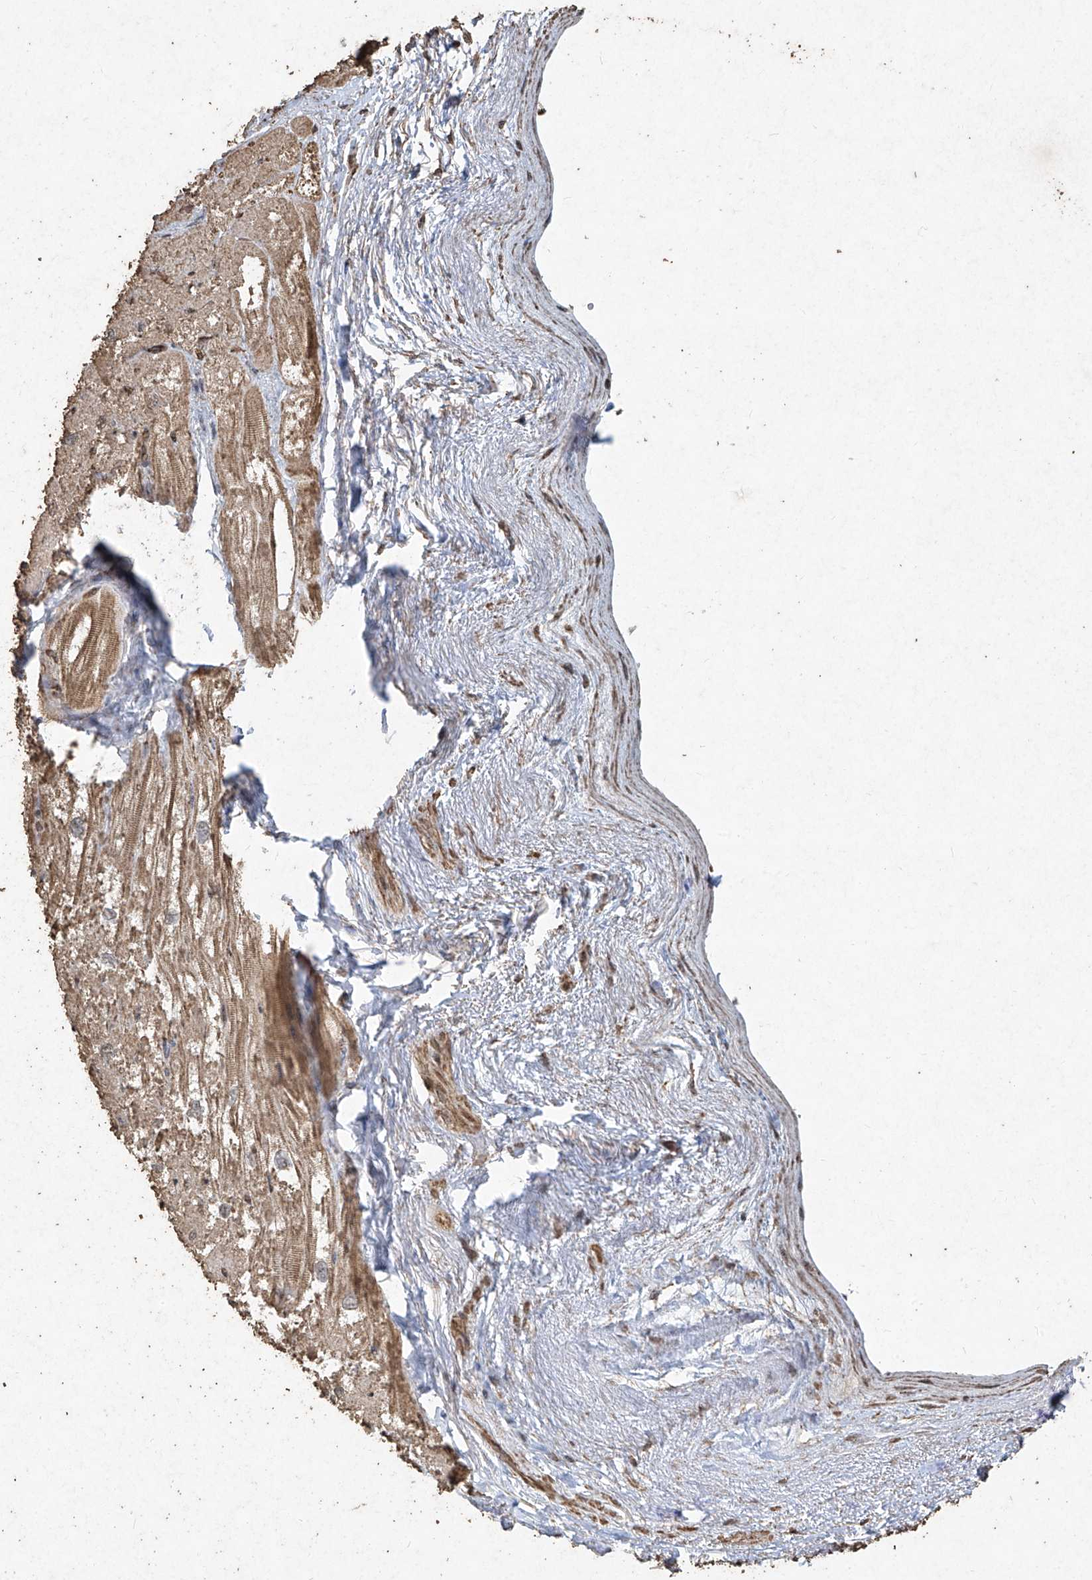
{"staining": {"intensity": "weak", "quantity": "25%-75%", "location": "cytoplasmic/membranous"}, "tissue": "heart muscle", "cell_type": "Cardiomyocytes", "image_type": "normal", "snomed": [{"axis": "morphology", "description": "Normal tissue, NOS"}, {"axis": "topography", "description": "Heart"}], "caption": "Protein staining of normal heart muscle exhibits weak cytoplasmic/membranous positivity in about 25%-75% of cardiomyocytes. The staining was performed using DAB (3,3'-diaminobenzidine) to visualize the protein expression in brown, while the nuclei were stained in blue with hematoxylin (Magnification: 20x).", "gene": "ERBB3", "patient": {"sex": "male", "age": 50}}